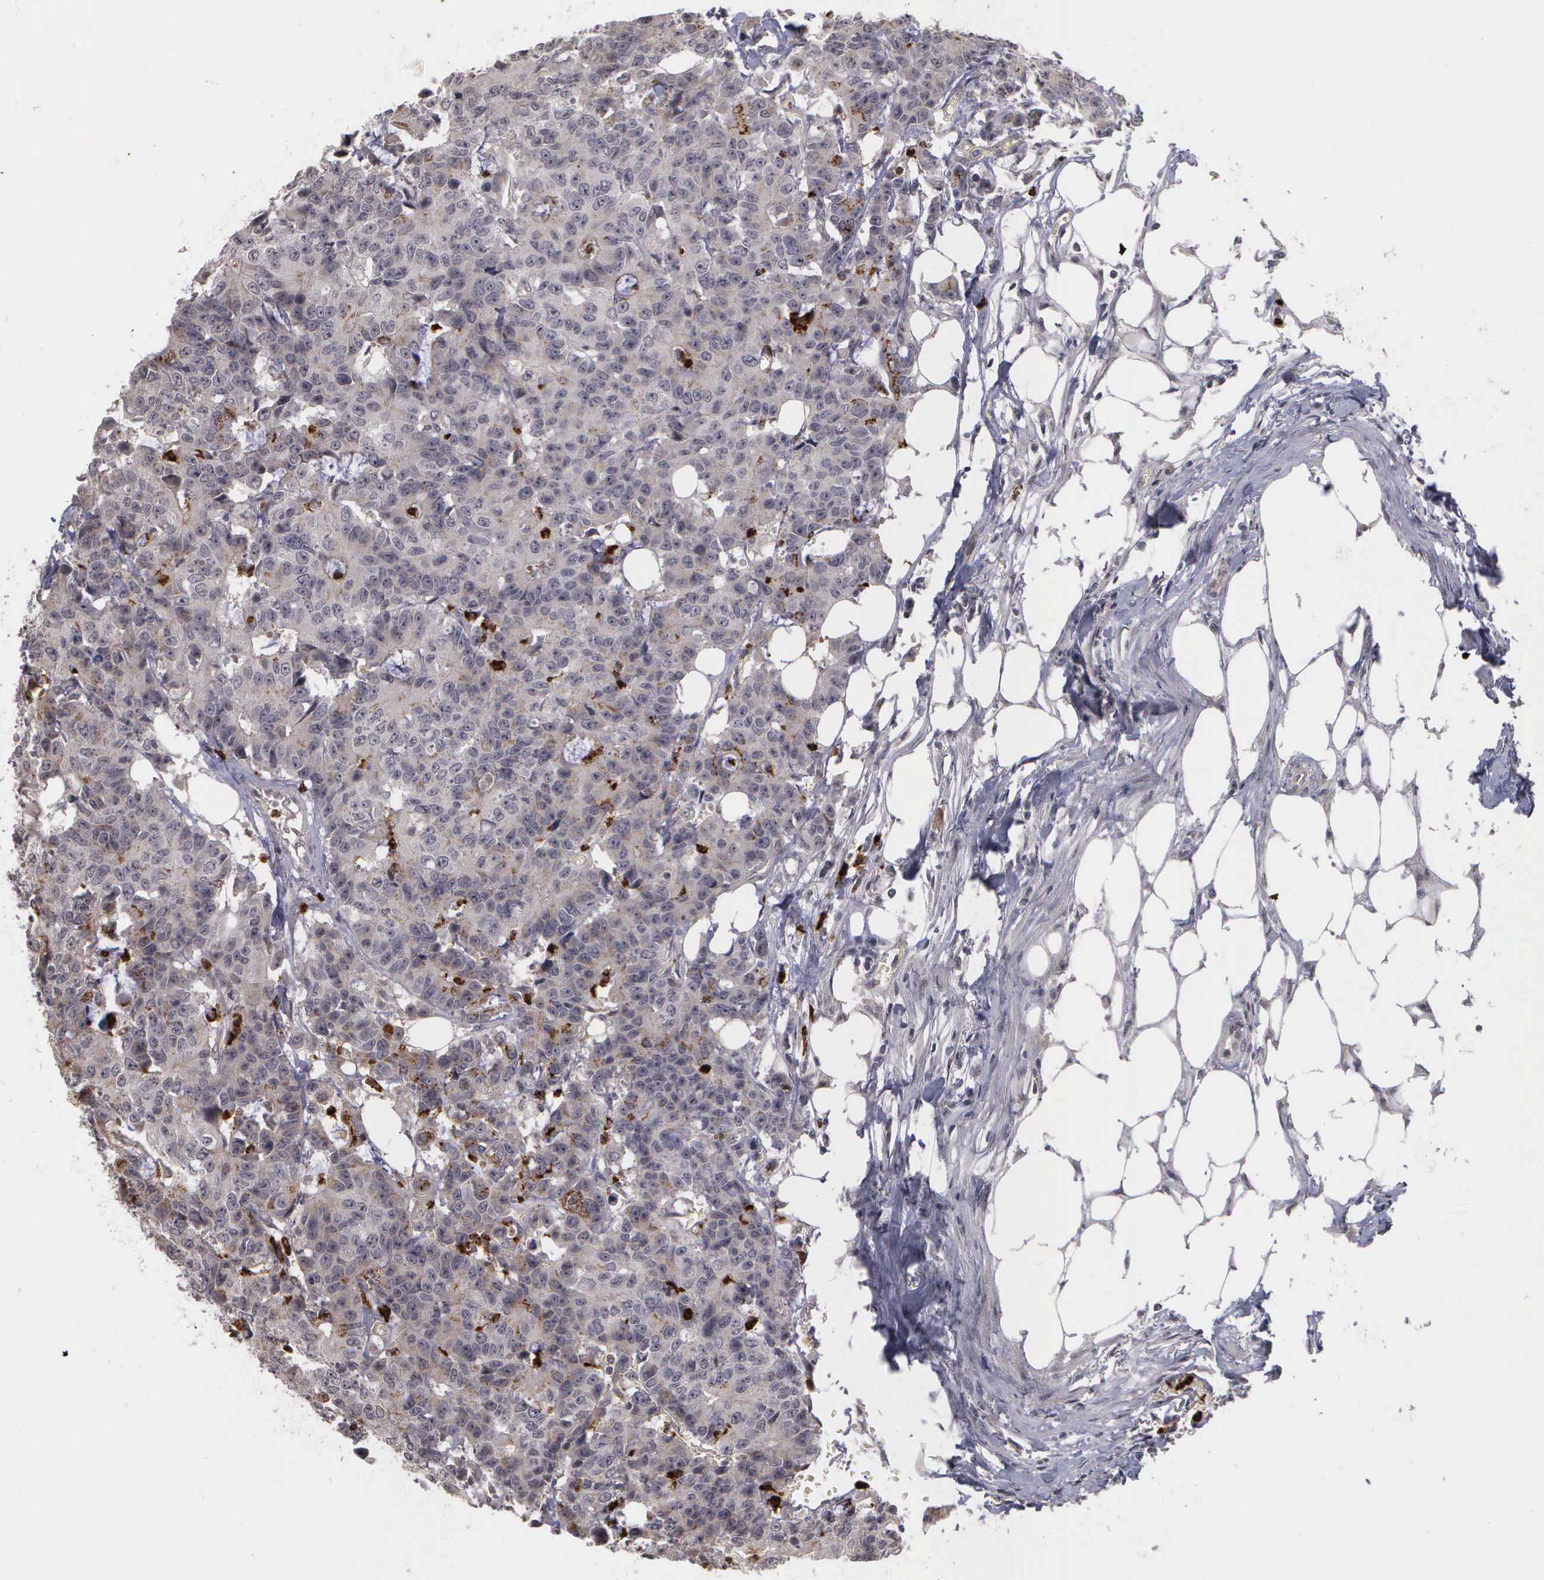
{"staining": {"intensity": "negative", "quantity": "none", "location": "none"}, "tissue": "colorectal cancer", "cell_type": "Tumor cells", "image_type": "cancer", "snomed": [{"axis": "morphology", "description": "Adenocarcinoma, NOS"}, {"axis": "topography", "description": "Colon"}], "caption": "A high-resolution histopathology image shows IHC staining of adenocarcinoma (colorectal), which exhibits no significant expression in tumor cells.", "gene": "MMP9", "patient": {"sex": "female", "age": 86}}